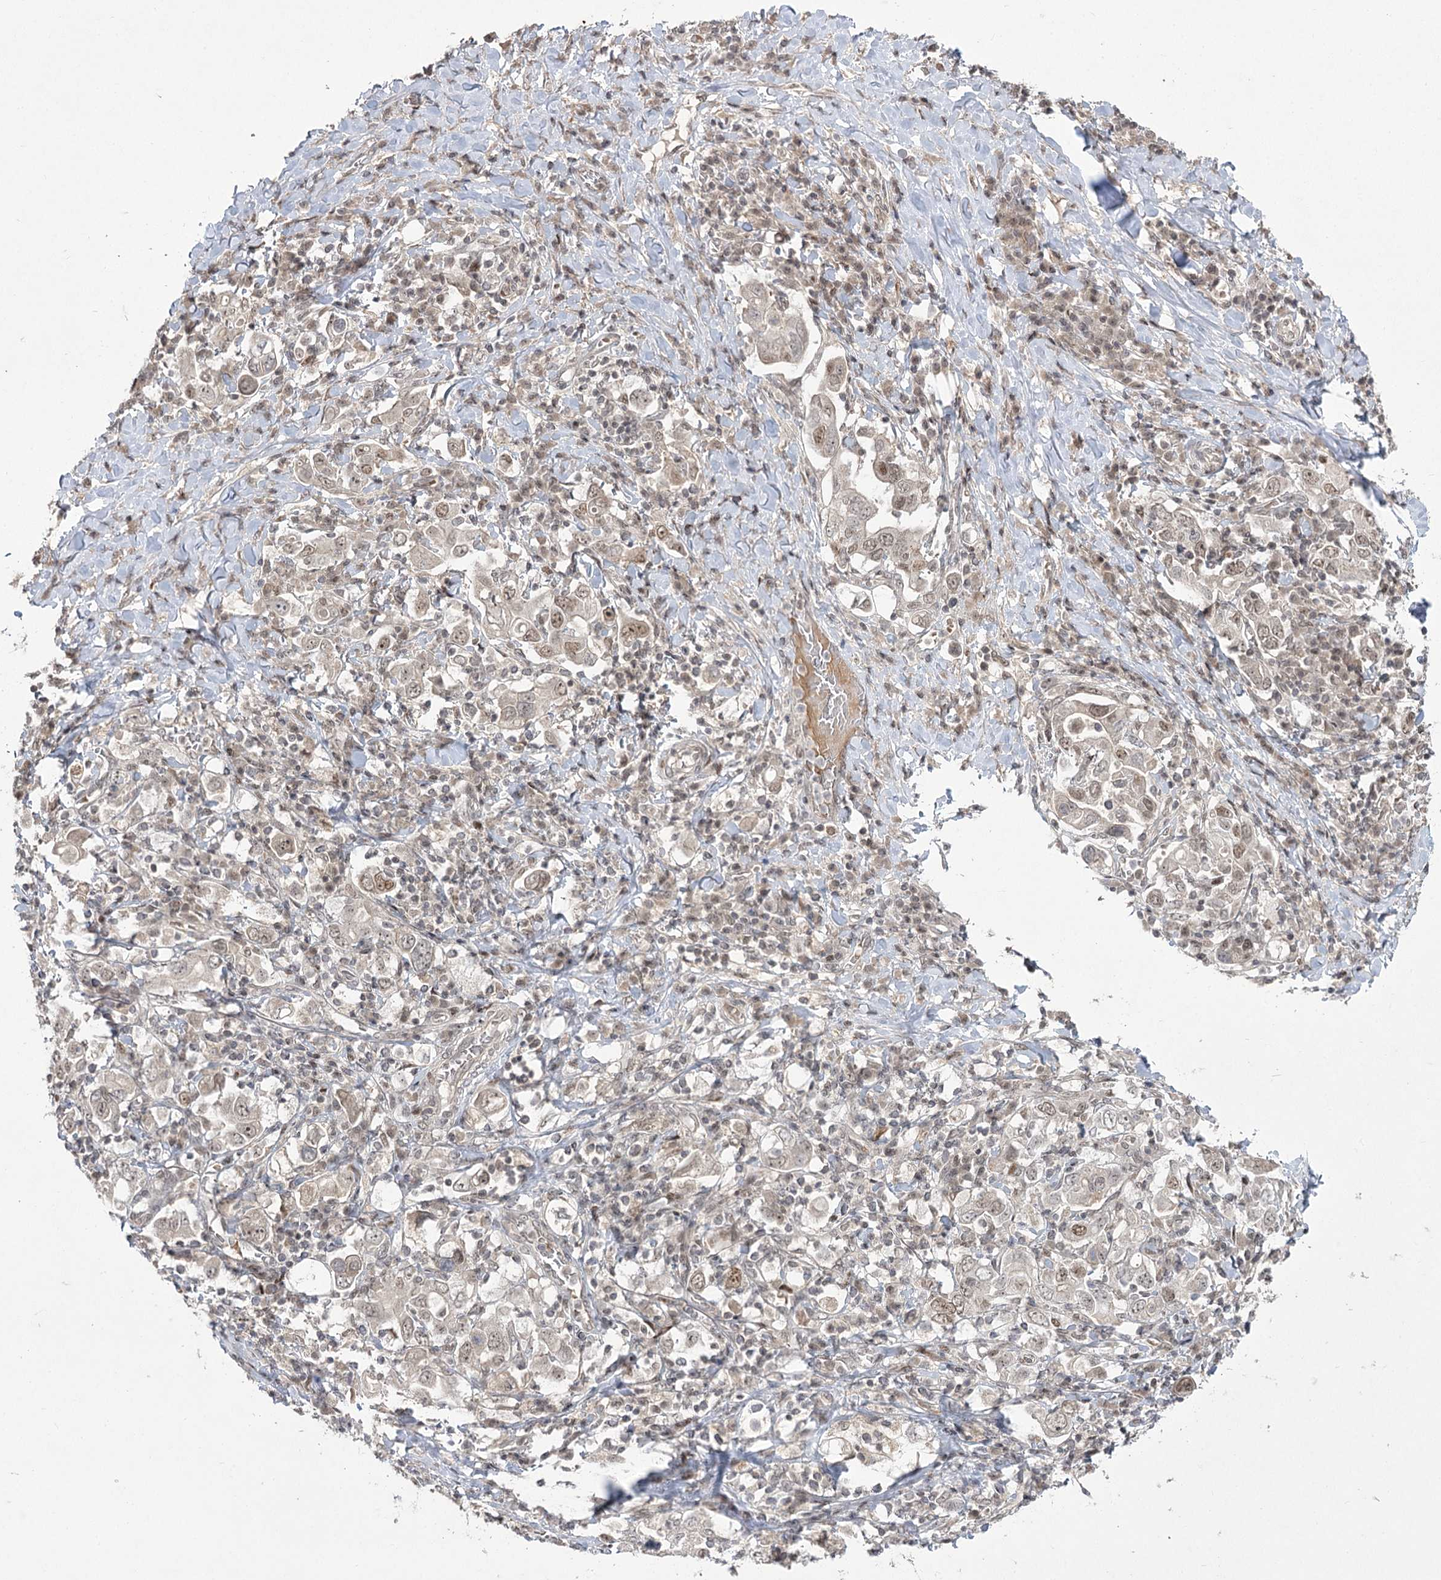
{"staining": {"intensity": "moderate", "quantity": "25%-75%", "location": "nuclear"}, "tissue": "stomach cancer", "cell_type": "Tumor cells", "image_type": "cancer", "snomed": [{"axis": "morphology", "description": "Adenocarcinoma, NOS"}, {"axis": "topography", "description": "Stomach, upper"}], "caption": "Immunohistochemistry (IHC) (DAB) staining of human stomach cancer (adenocarcinoma) displays moderate nuclear protein staining in about 25%-75% of tumor cells.", "gene": "HELQ", "patient": {"sex": "male", "age": 62}}